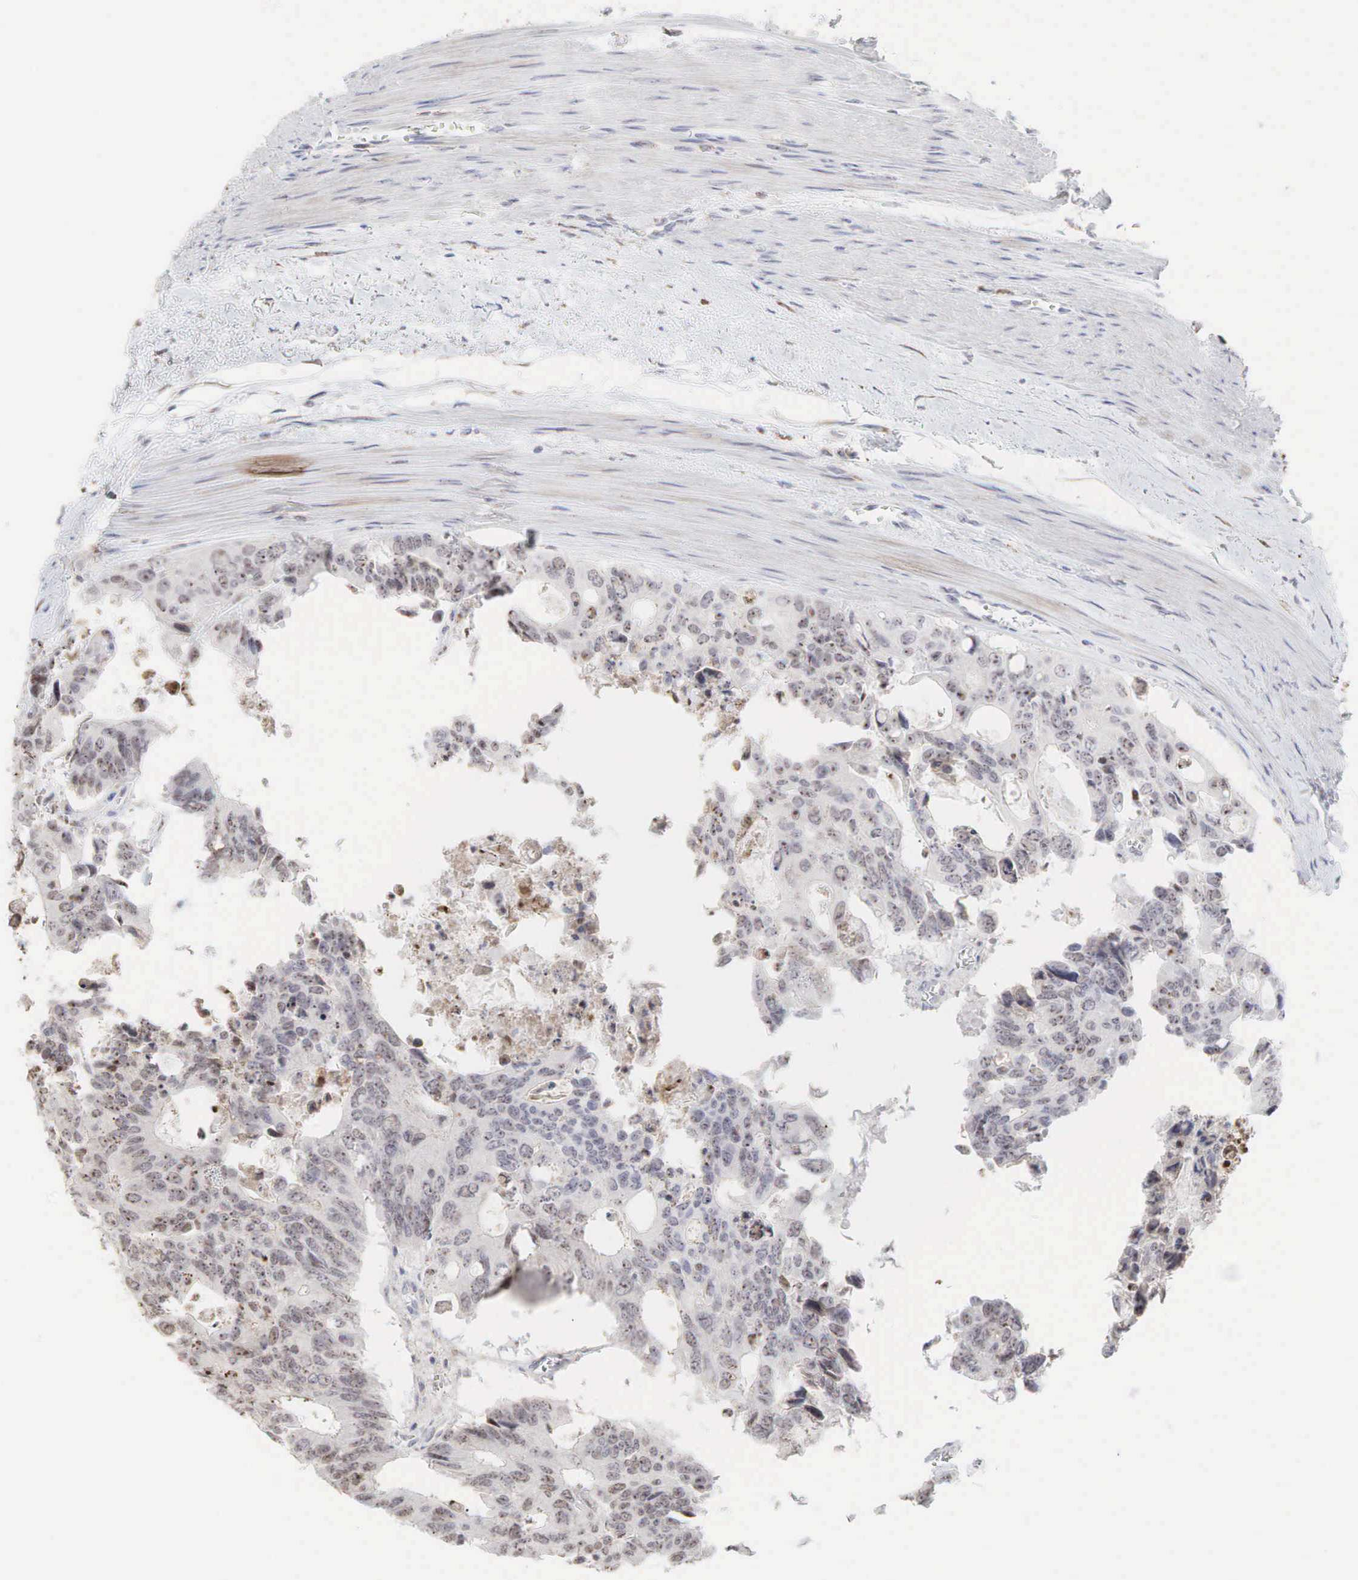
{"staining": {"intensity": "strong", "quantity": "25%-75%", "location": "cytoplasmic/membranous,nuclear"}, "tissue": "colorectal cancer", "cell_type": "Tumor cells", "image_type": "cancer", "snomed": [{"axis": "morphology", "description": "Adenocarcinoma, NOS"}, {"axis": "topography", "description": "Rectum"}], "caption": "Adenocarcinoma (colorectal) stained with DAB (3,3'-diaminobenzidine) immunohistochemistry (IHC) exhibits high levels of strong cytoplasmic/membranous and nuclear expression in about 25%-75% of tumor cells.", "gene": "DKC1", "patient": {"sex": "male", "age": 76}}